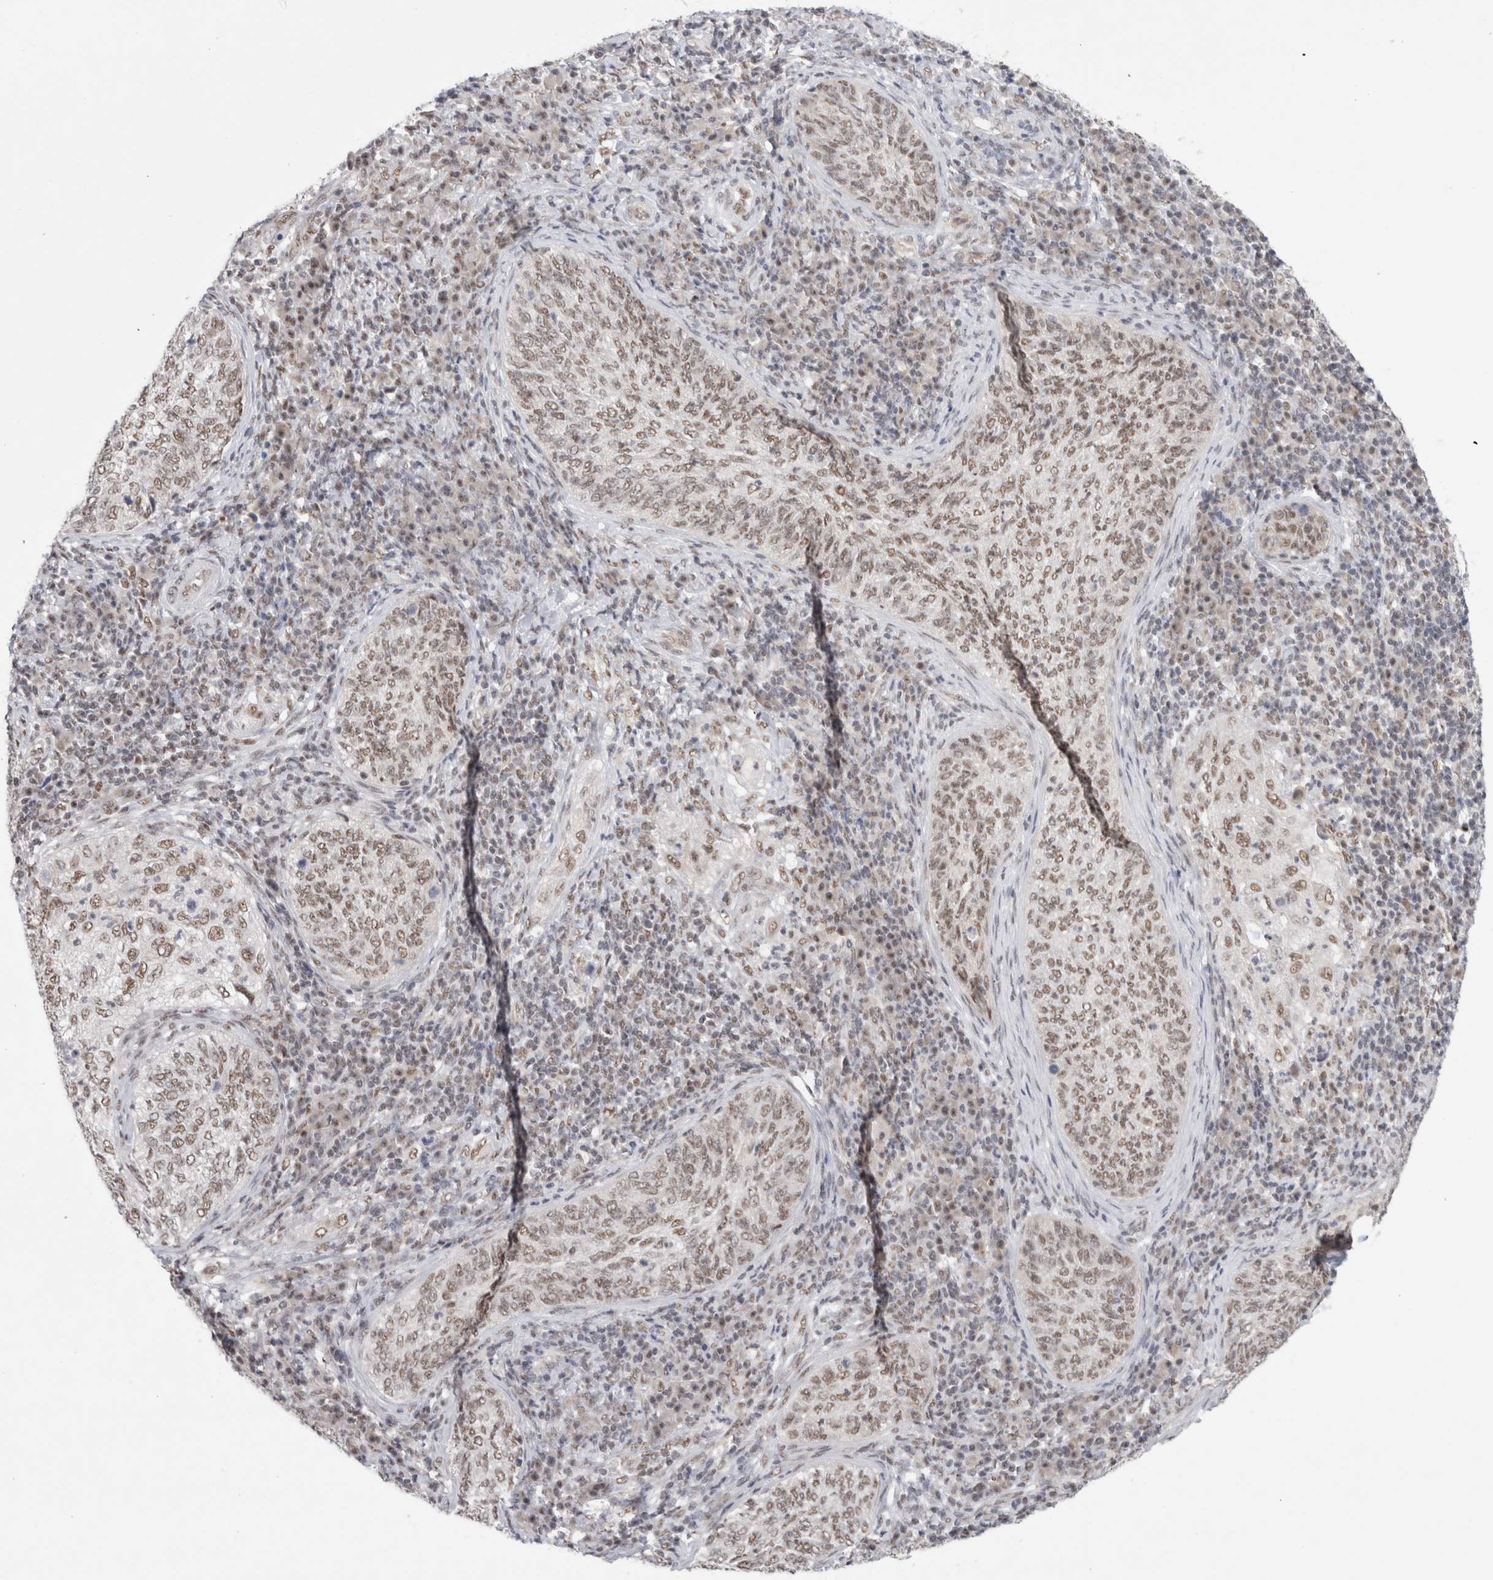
{"staining": {"intensity": "moderate", "quantity": ">75%", "location": "nuclear"}, "tissue": "cervical cancer", "cell_type": "Tumor cells", "image_type": "cancer", "snomed": [{"axis": "morphology", "description": "Squamous cell carcinoma, NOS"}, {"axis": "topography", "description": "Cervix"}], "caption": "Cervical cancer (squamous cell carcinoma) stained with DAB immunohistochemistry displays medium levels of moderate nuclear staining in approximately >75% of tumor cells.", "gene": "TRMT12", "patient": {"sex": "female", "age": 30}}